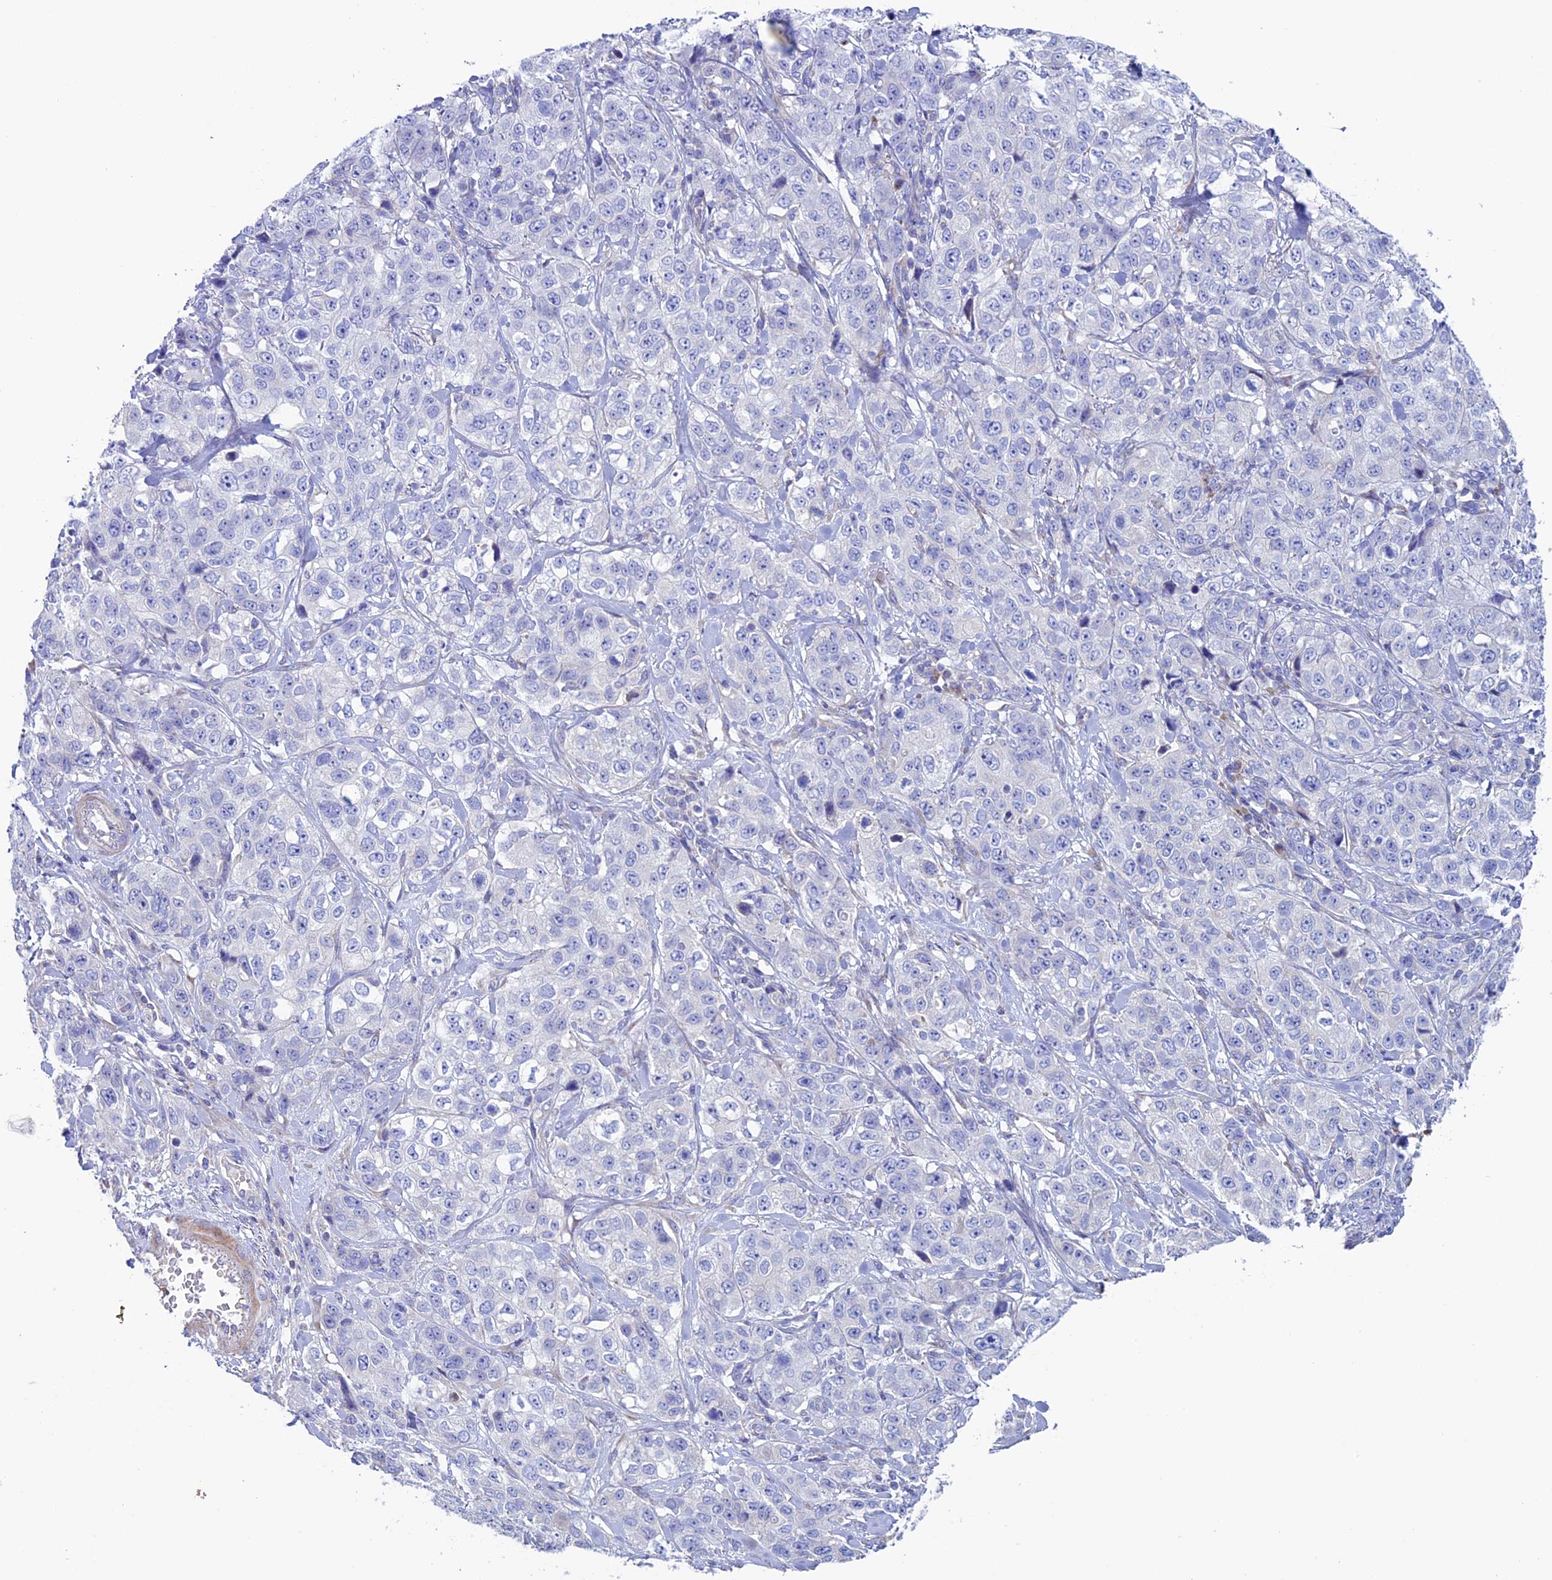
{"staining": {"intensity": "negative", "quantity": "none", "location": "none"}, "tissue": "stomach cancer", "cell_type": "Tumor cells", "image_type": "cancer", "snomed": [{"axis": "morphology", "description": "Adenocarcinoma, NOS"}, {"axis": "topography", "description": "Stomach"}], "caption": "High power microscopy micrograph of an immunohistochemistry image of stomach cancer, revealing no significant positivity in tumor cells.", "gene": "SLC15A5", "patient": {"sex": "male", "age": 48}}